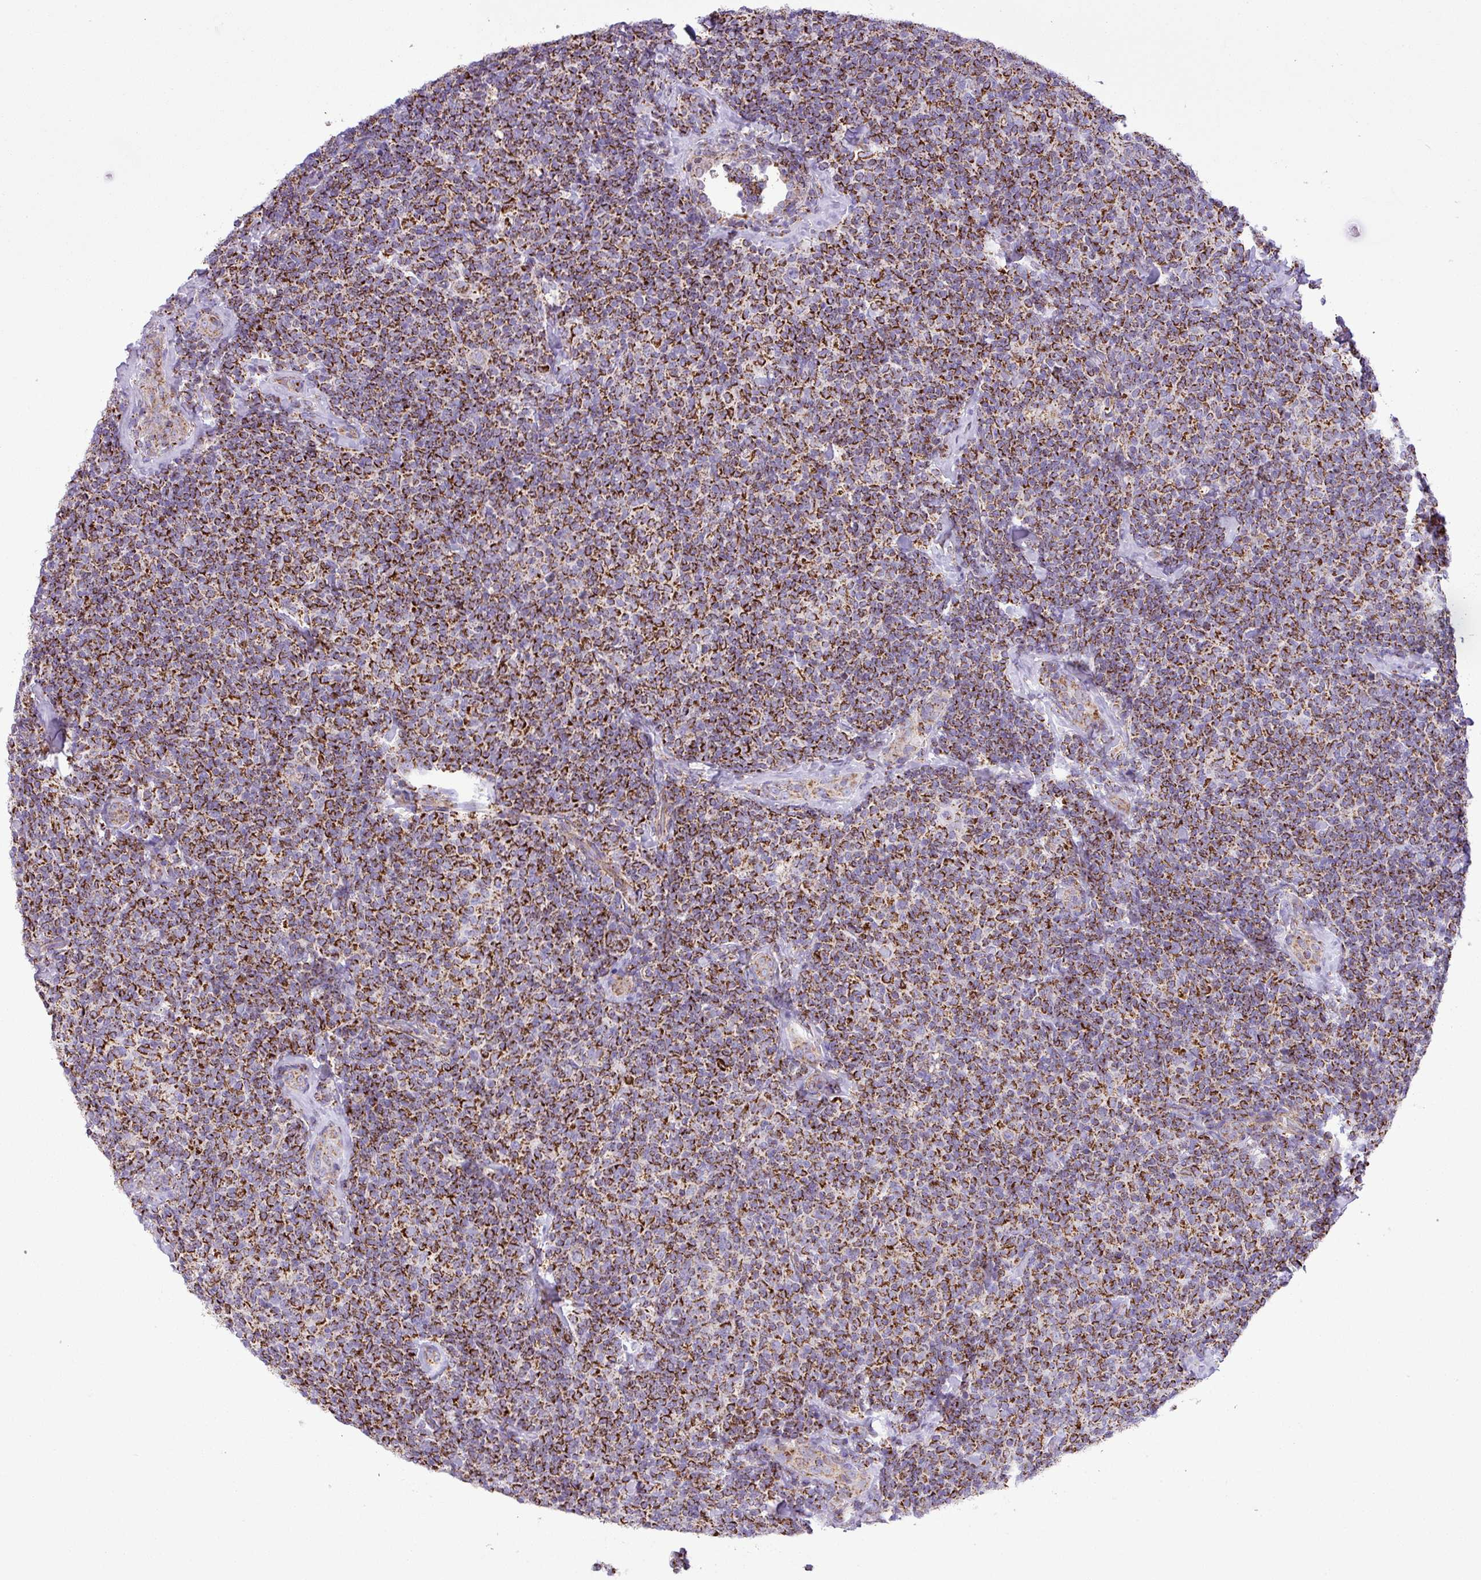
{"staining": {"intensity": "strong", "quantity": ">75%", "location": "cytoplasmic/membranous"}, "tissue": "lymphoma", "cell_type": "Tumor cells", "image_type": "cancer", "snomed": [{"axis": "morphology", "description": "Malignant lymphoma, non-Hodgkin's type, Low grade"}, {"axis": "topography", "description": "Lymph node"}], "caption": "Strong cytoplasmic/membranous protein positivity is present in about >75% of tumor cells in lymphoma.", "gene": "ZNF81", "patient": {"sex": "female", "age": 56}}